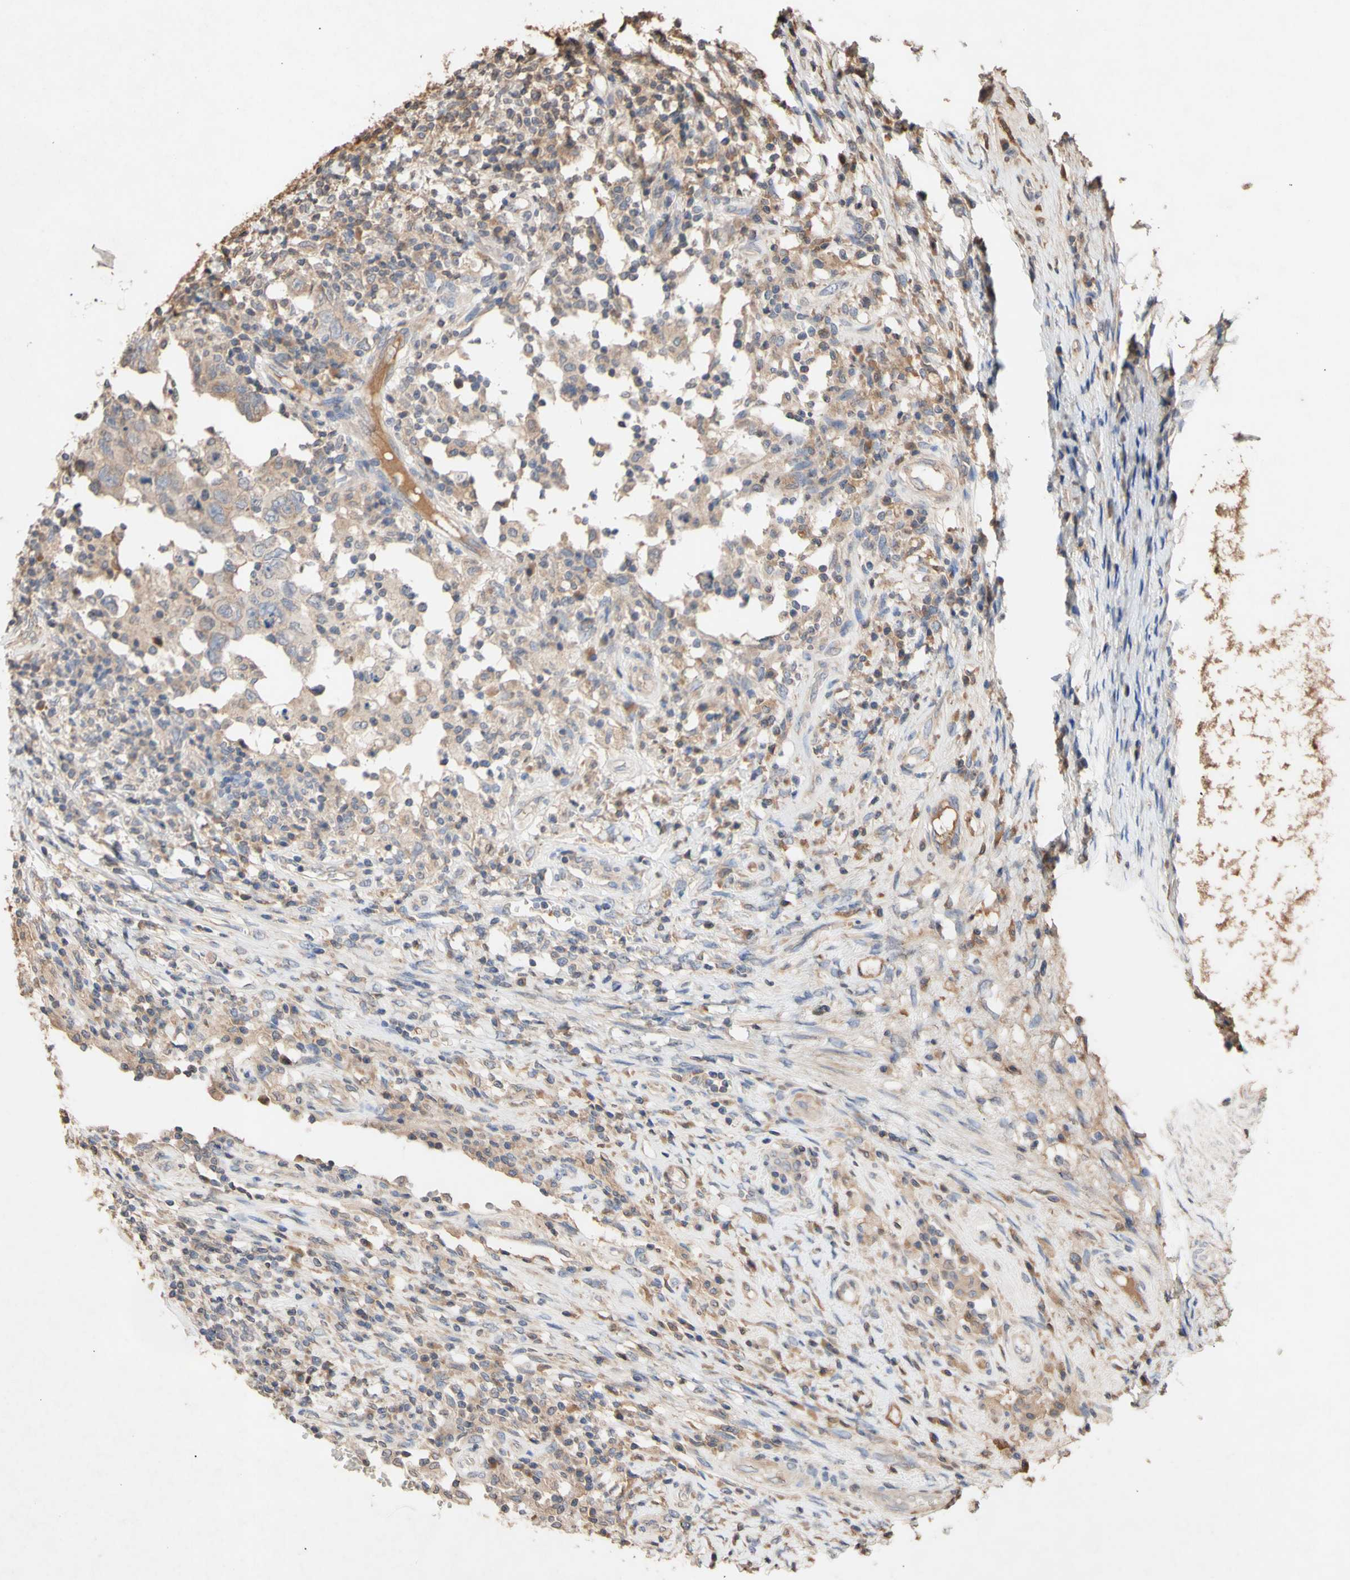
{"staining": {"intensity": "weak", "quantity": ">75%", "location": "cytoplasmic/membranous"}, "tissue": "testis cancer", "cell_type": "Tumor cells", "image_type": "cancer", "snomed": [{"axis": "morphology", "description": "Carcinoma, Embryonal, NOS"}, {"axis": "topography", "description": "Testis"}], "caption": "Weak cytoplasmic/membranous staining for a protein is present in about >75% of tumor cells of testis cancer (embryonal carcinoma) using immunohistochemistry.", "gene": "NECTIN3", "patient": {"sex": "male", "age": 26}}